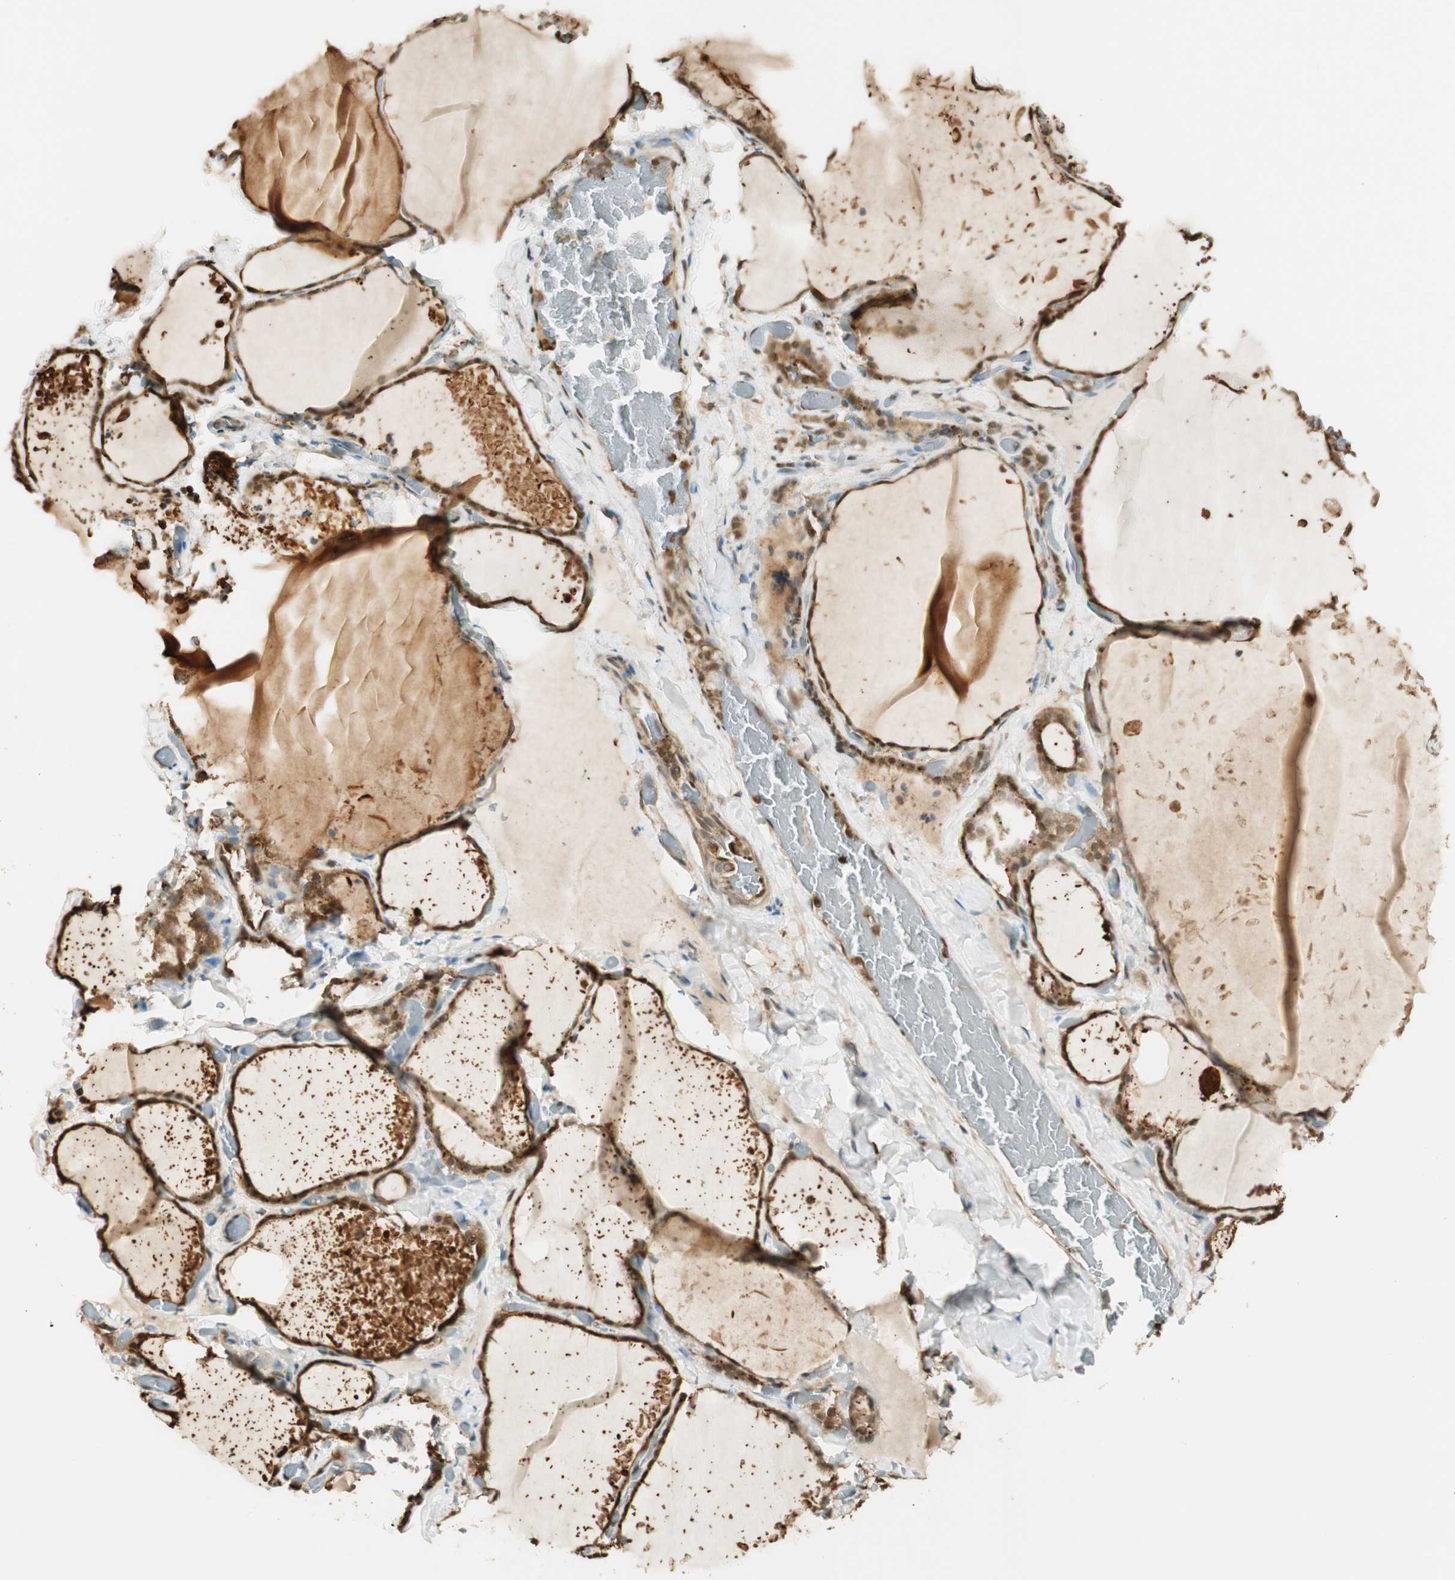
{"staining": {"intensity": "strong", "quantity": ">75%", "location": "cytoplasmic/membranous,nuclear"}, "tissue": "thyroid gland", "cell_type": "Glandular cells", "image_type": "normal", "snomed": [{"axis": "morphology", "description": "Normal tissue, NOS"}, {"axis": "topography", "description": "Thyroid gland"}], "caption": "The micrograph exhibits immunohistochemical staining of benign thyroid gland. There is strong cytoplasmic/membranous,nuclear staining is present in about >75% of glandular cells. The protein of interest is shown in brown color, while the nuclei are stained blue.", "gene": "ENSG00000268870", "patient": {"sex": "female", "age": 22}}